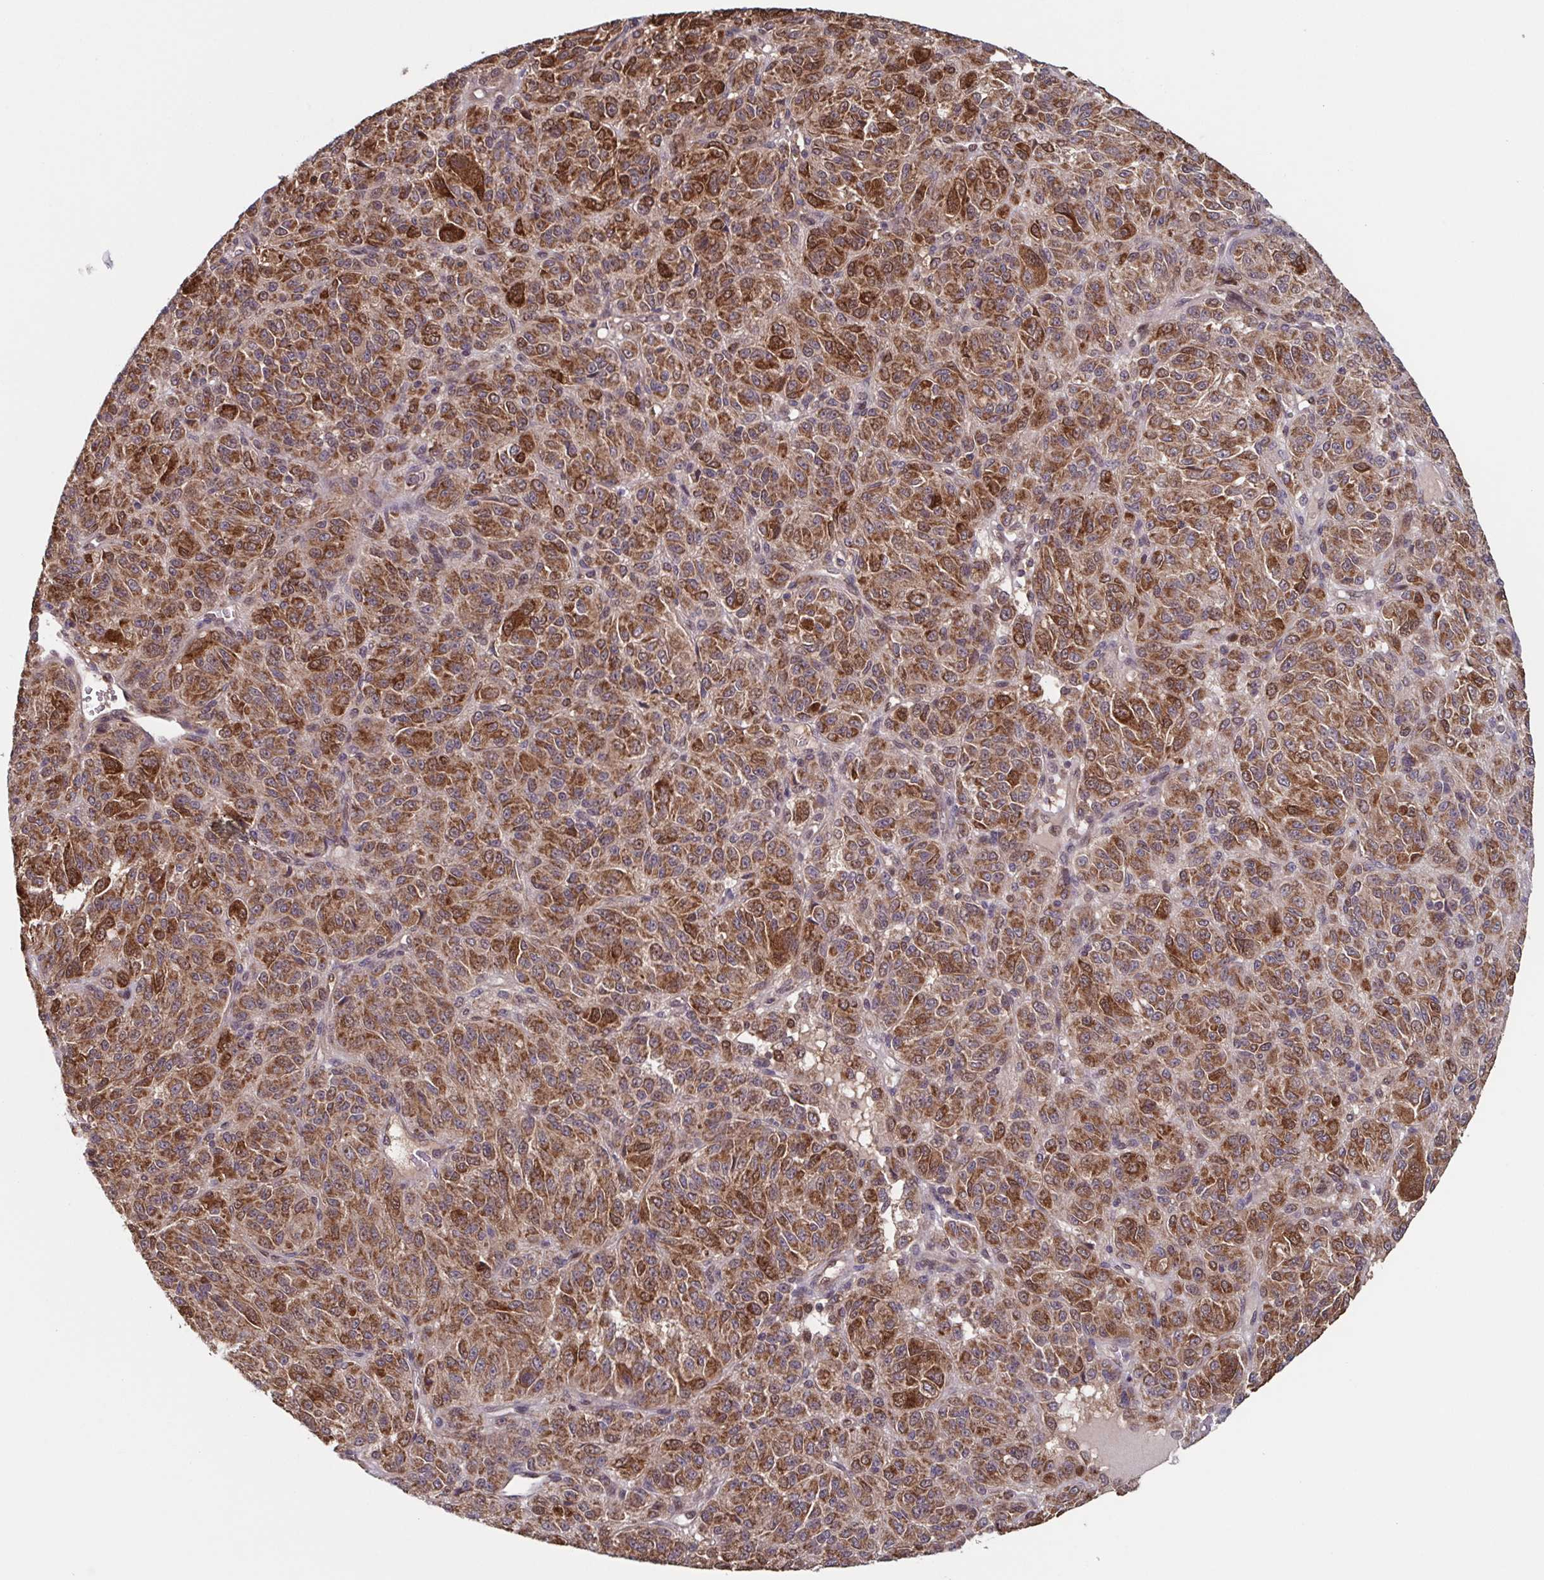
{"staining": {"intensity": "strong", "quantity": ">75%", "location": "cytoplasmic/membranous"}, "tissue": "melanoma", "cell_type": "Tumor cells", "image_type": "cancer", "snomed": [{"axis": "morphology", "description": "Malignant melanoma, Metastatic site"}, {"axis": "topography", "description": "Brain"}], "caption": "Malignant melanoma (metastatic site) stained with immunohistochemistry demonstrates strong cytoplasmic/membranous positivity in about >75% of tumor cells. The staining was performed using DAB (3,3'-diaminobenzidine), with brown indicating positive protein expression. Nuclei are stained blue with hematoxylin.", "gene": "TTC19", "patient": {"sex": "female", "age": 56}}